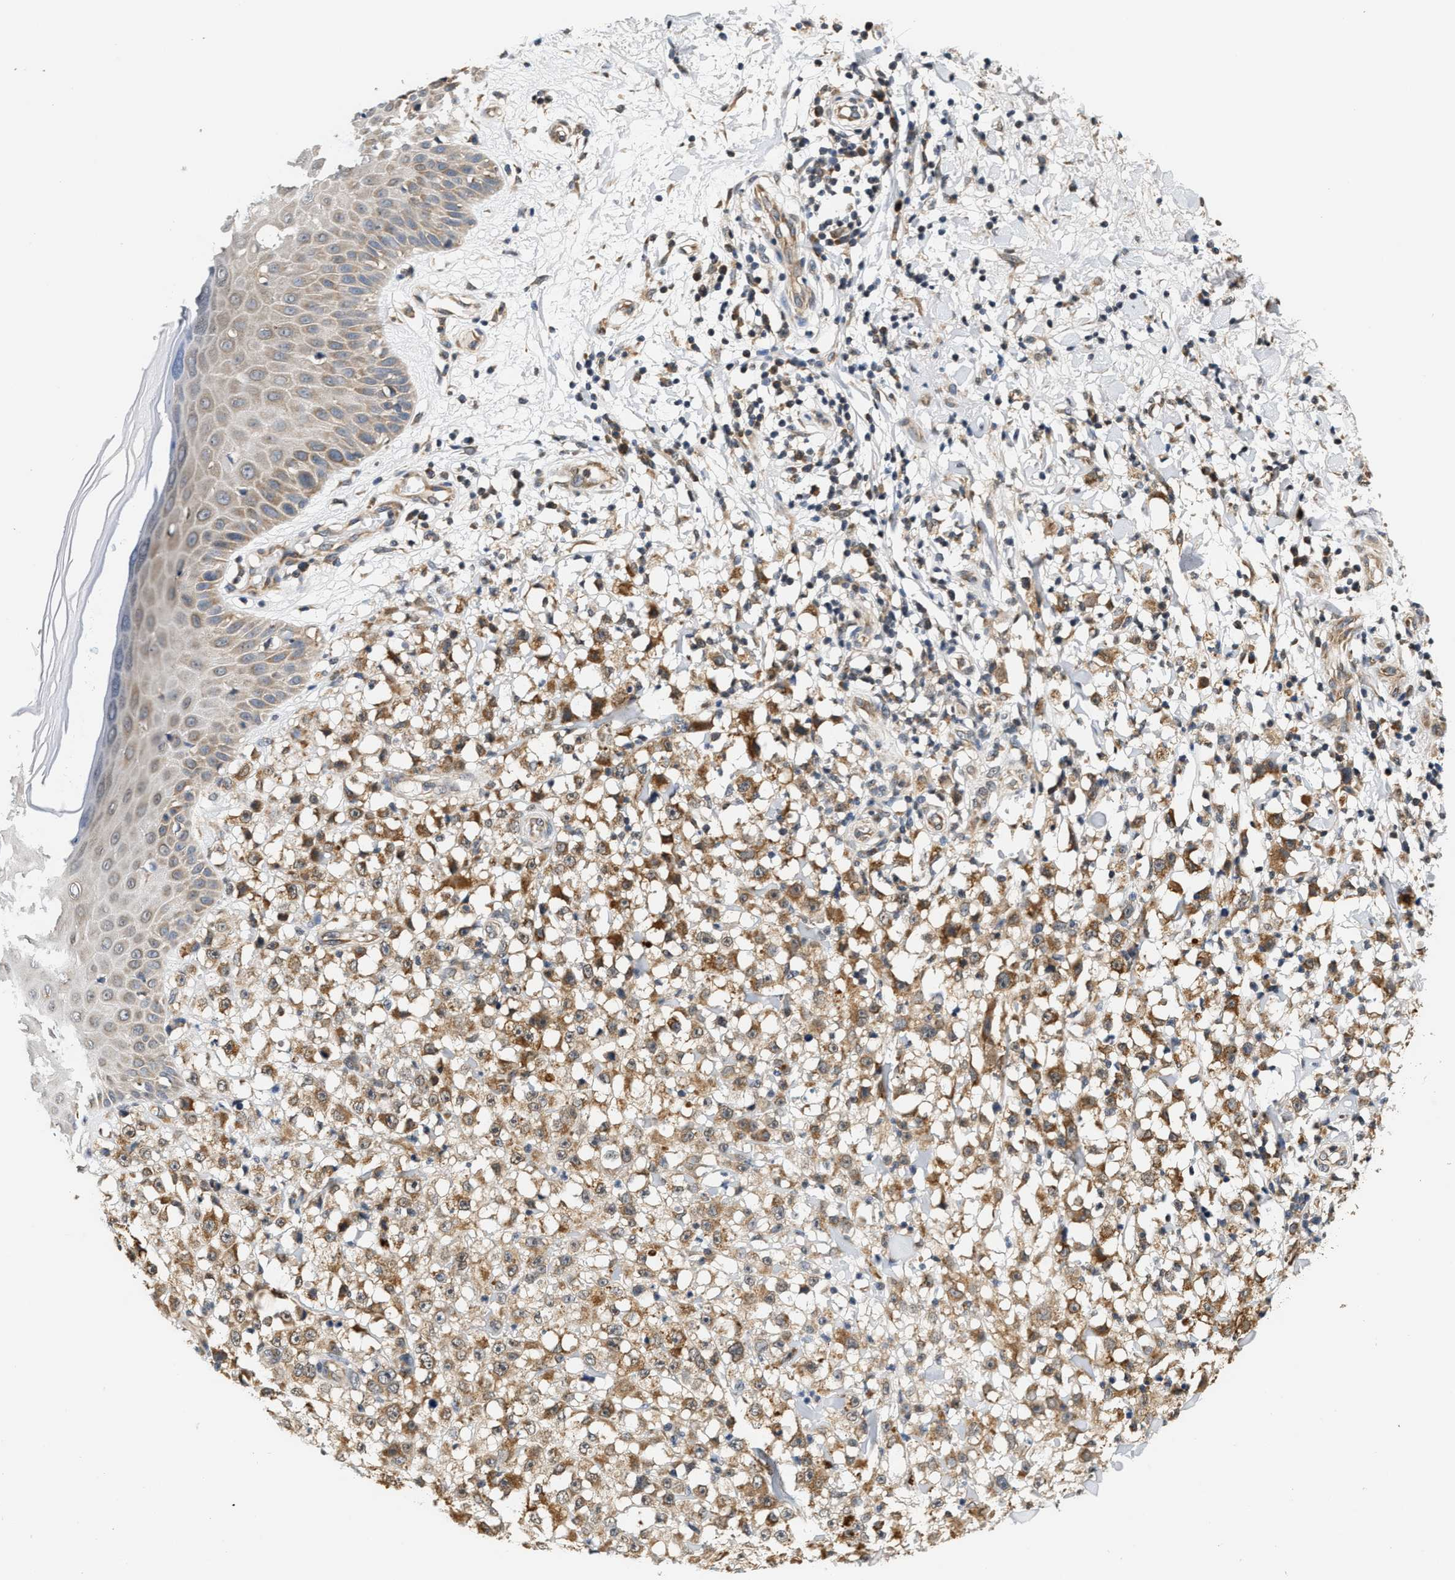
{"staining": {"intensity": "moderate", "quantity": ">75%", "location": "cytoplasmic/membranous"}, "tissue": "melanoma", "cell_type": "Tumor cells", "image_type": "cancer", "snomed": [{"axis": "morphology", "description": "Malignant melanoma, NOS"}, {"axis": "topography", "description": "Skin"}], "caption": "Human melanoma stained with a brown dye displays moderate cytoplasmic/membranous positive expression in approximately >75% of tumor cells.", "gene": "GIGYF1", "patient": {"sex": "female", "age": 82}}